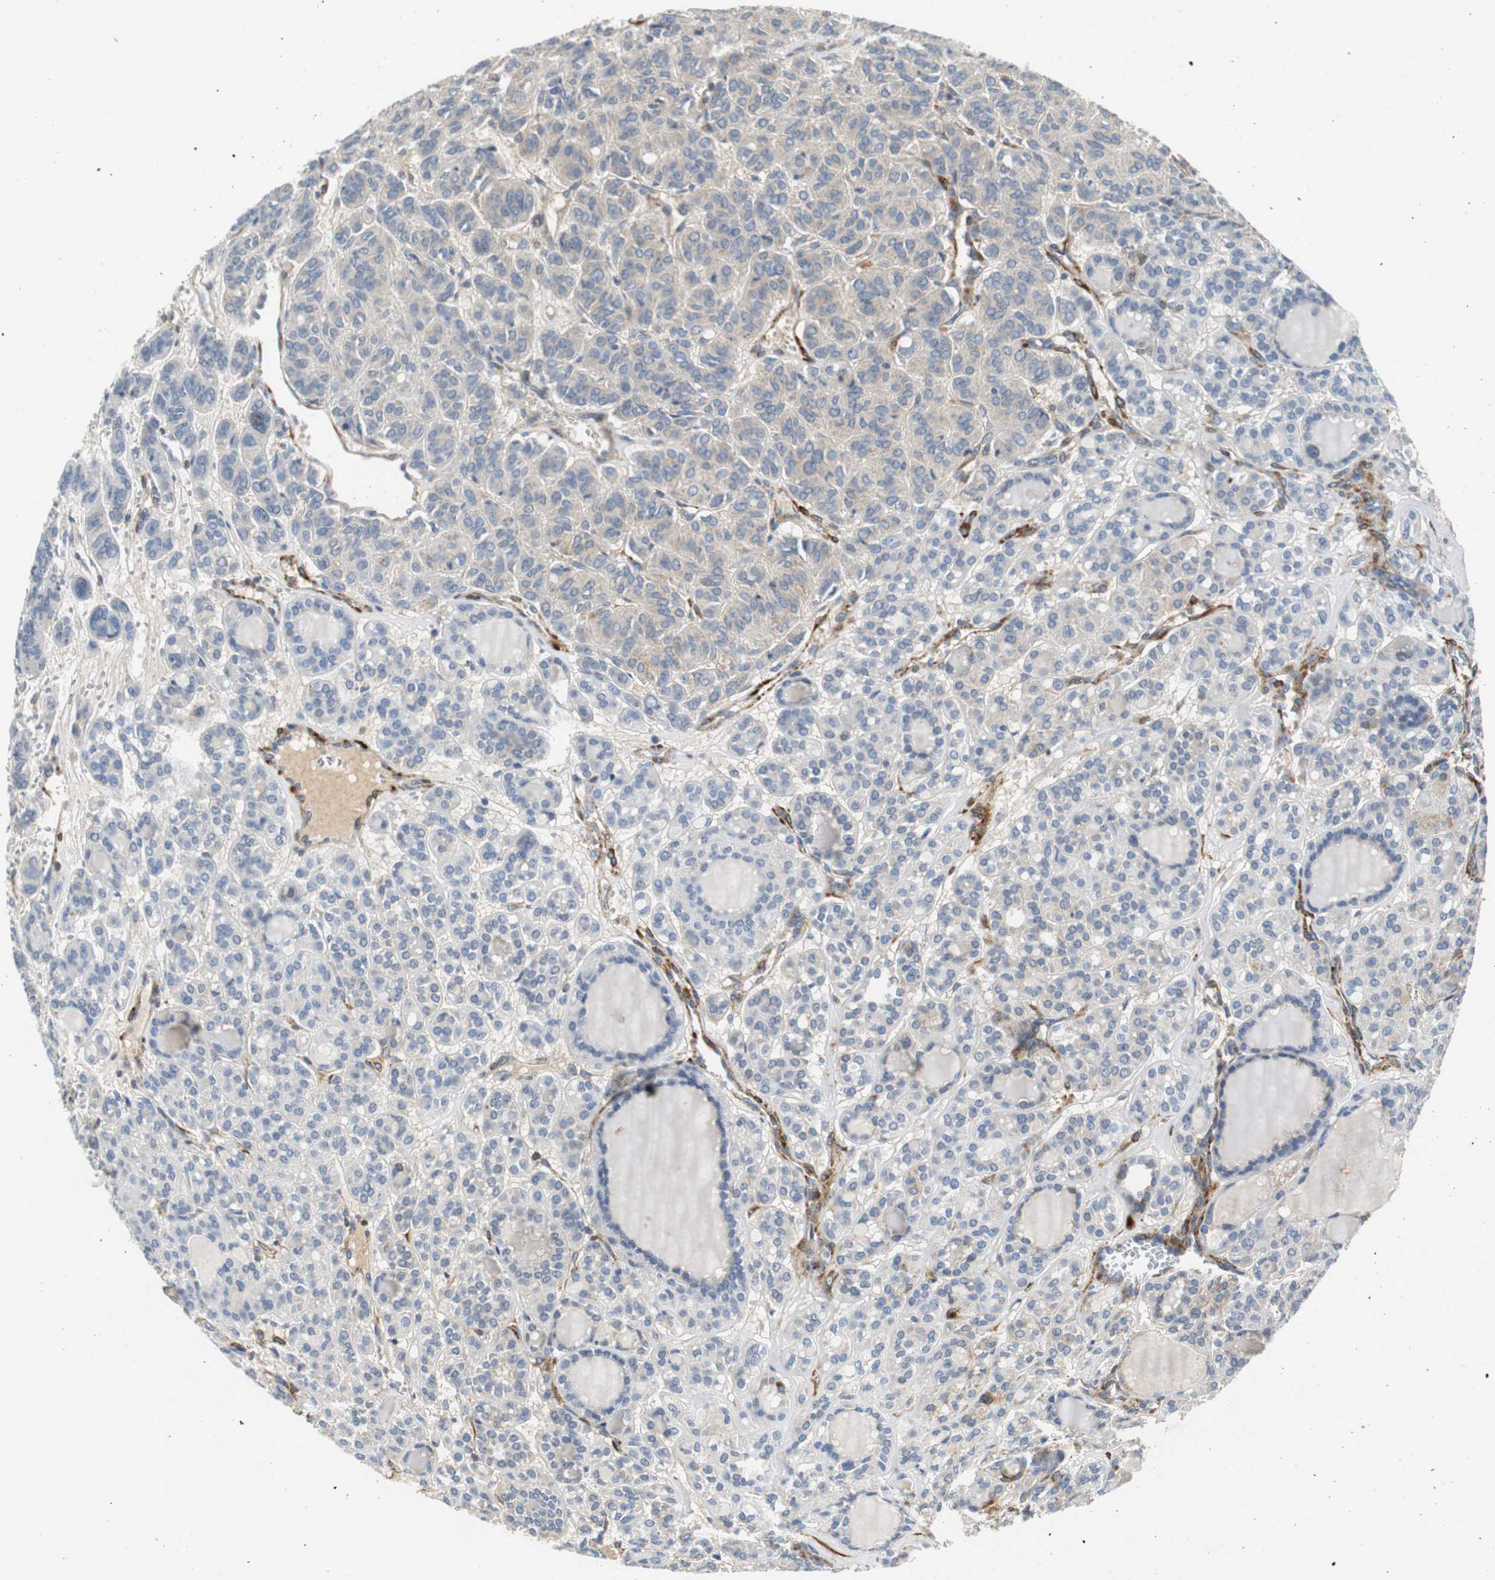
{"staining": {"intensity": "weak", "quantity": ">75%", "location": "cytoplasmic/membranous"}, "tissue": "thyroid cancer", "cell_type": "Tumor cells", "image_type": "cancer", "snomed": [{"axis": "morphology", "description": "Follicular adenoma carcinoma, NOS"}, {"axis": "topography", "description": "Thyroid gland"}], "caption": "Immunohistochemistry micrograph of neoplastic tissue: thyroid cancer (follicular adenoma carcinoma) stained using immunohistochemistry (IHC) shows low levels of weak protein expression localized specifically in the cytoplasmic/membranous of tumor cells, appearing as a cytoplasmic/membranous brown color.", "gene": "ISCU", "patient": {"sex": "female", "age": 71}}